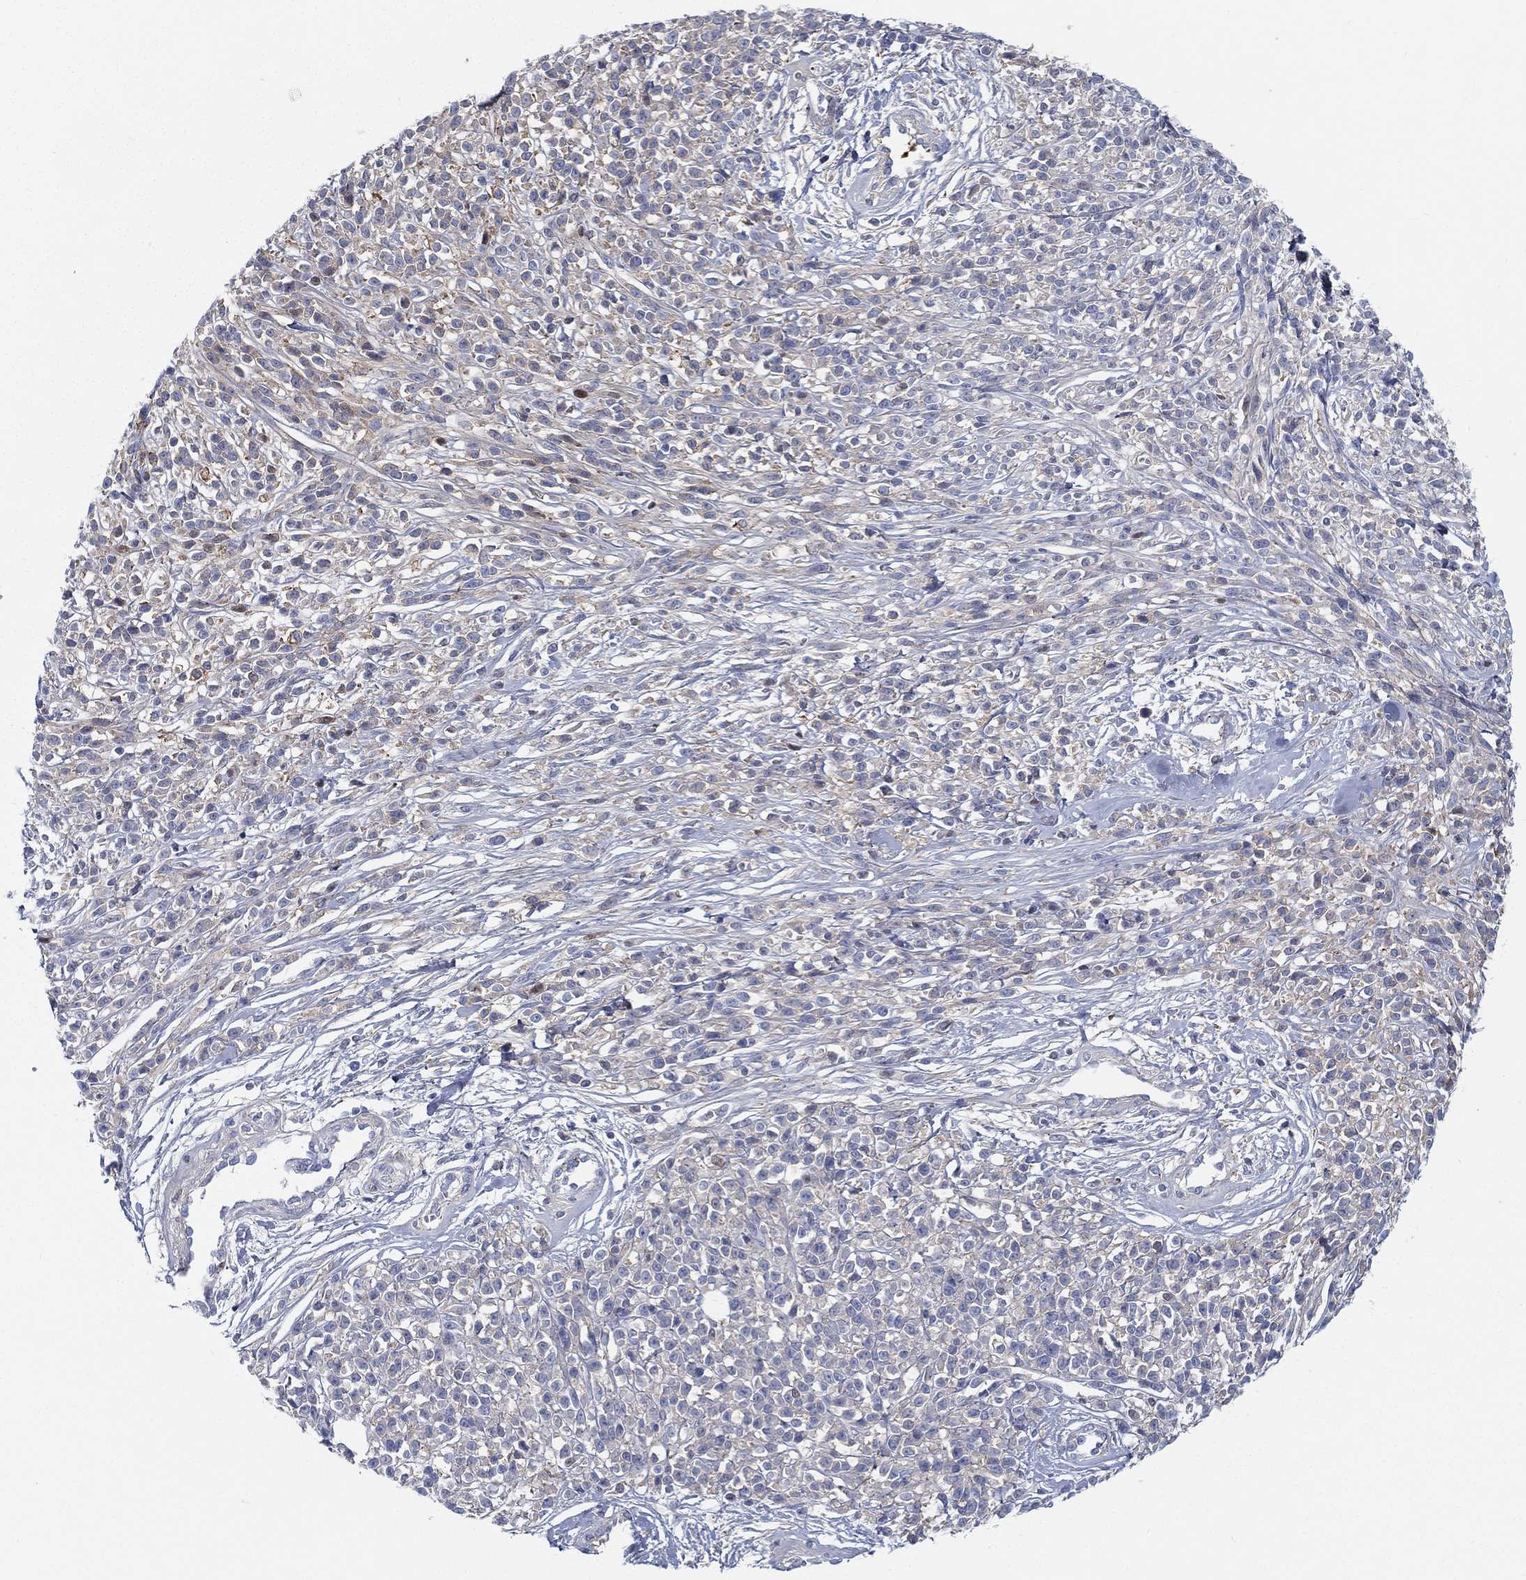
{"staining": {"intensity": "negative", "quantity": "none", "location": "none"}, "tissue": "melanoma", "cell_type": "Tumor cells", "image_type": "cancer", "snomed": [{"axis": "morphology", "description": "Malignant melanoma, NOS"}, {"axis": "topography", "description": "Skin"}, {"axis": "topography", "description": "Skin of trunk"}], "caption": "There is no significant positivity in tumor cells of malignant melanoma. Nuclei are stained in blue.", "gene": "IFNB1", "patient": {"sex": "male", "age": 74}}